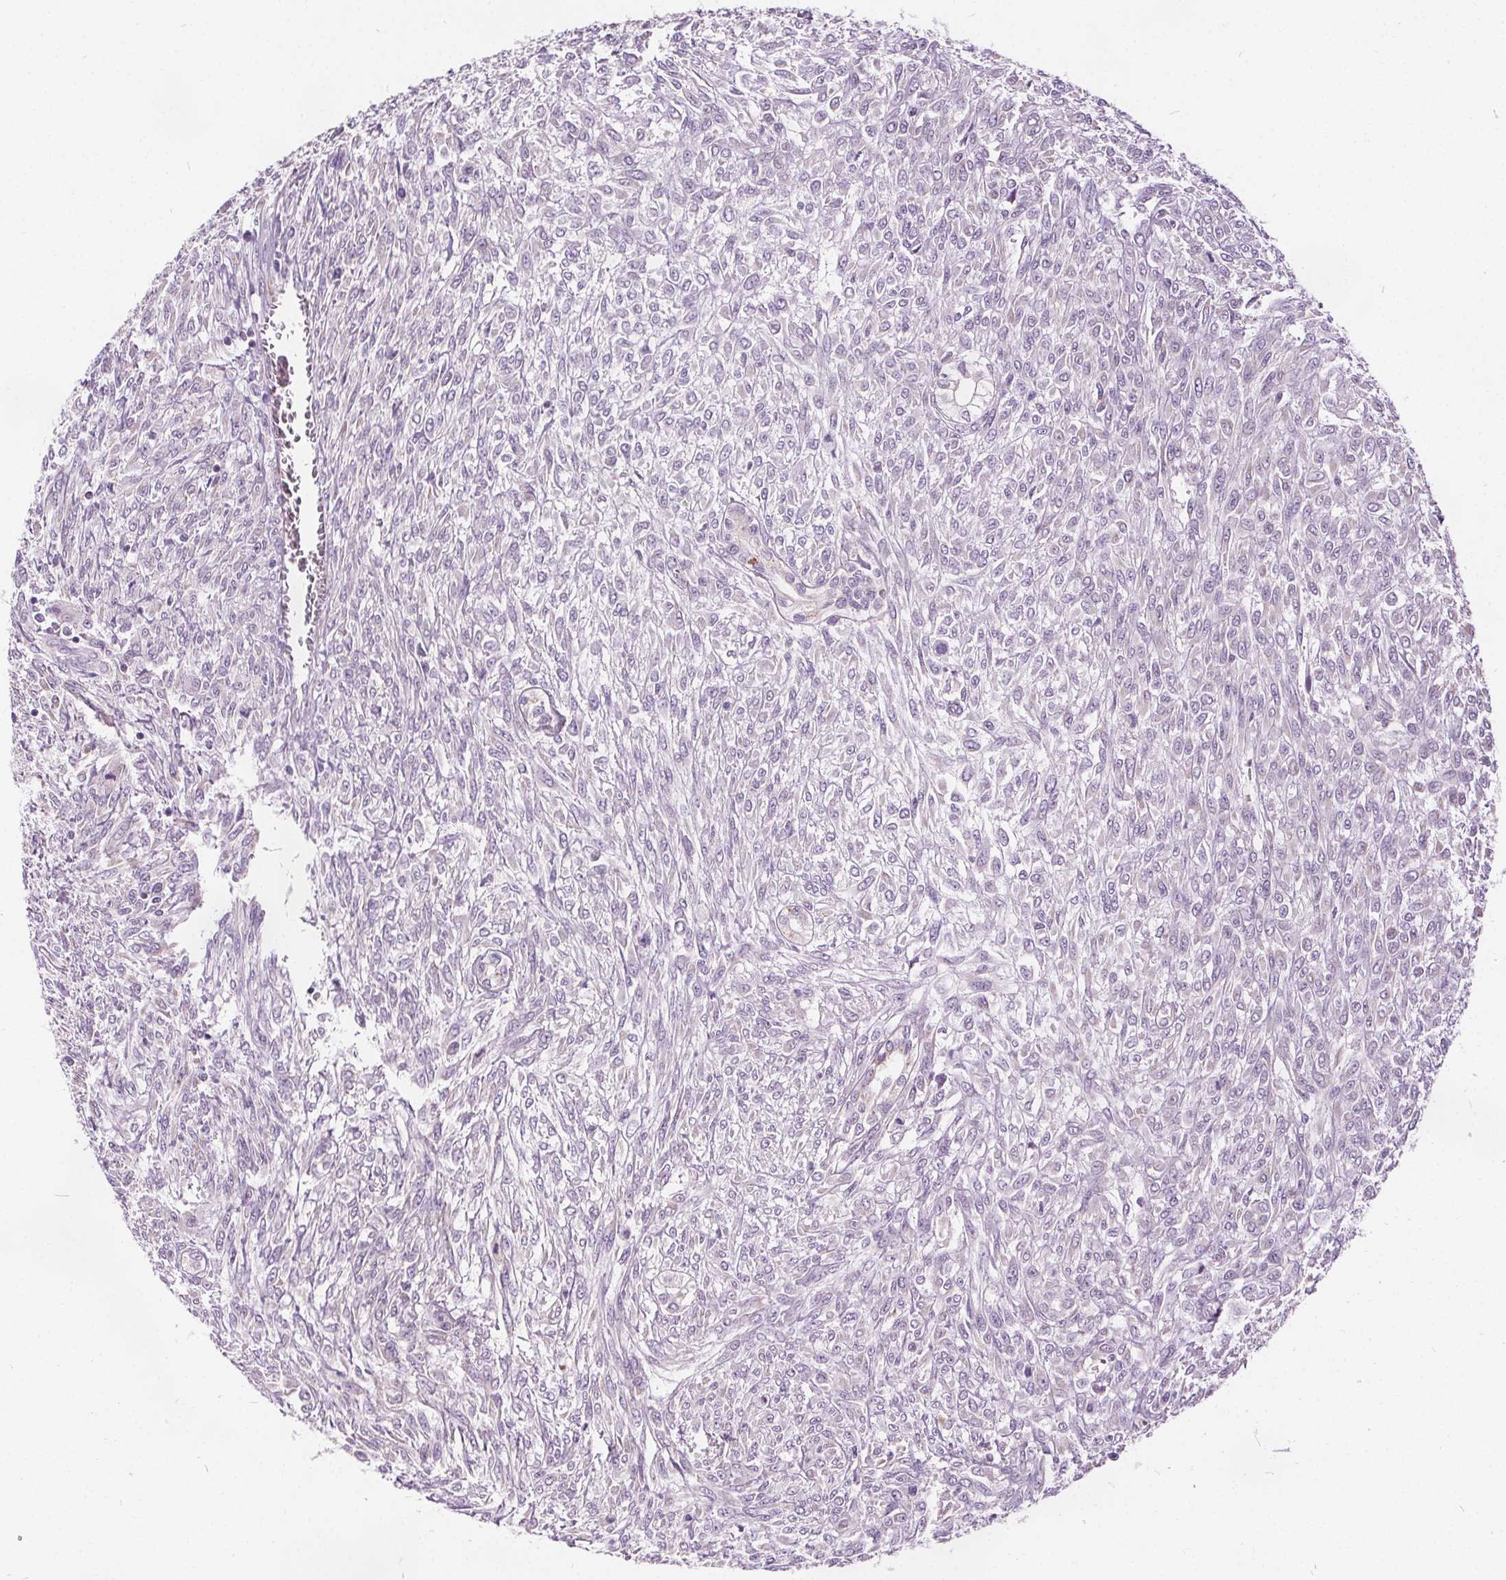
{"staining": {"intensity": "negative", "quantity": "none", "location": "none"}, "tissue": "renal cancer", "cell_type": "Tumor cells", "image_type": "cancer", "snomed": [{"axis": "morphology", "description": "Adenocarcinoma, NOS"}, {"axis": "topography", "description": "Kidney"}], "caption": "Tumor cells are negative for protein expression in human adenocarcinoma (renal).", "gene": "ACOX2", "patient": {"sex": "male", "age": 58}}